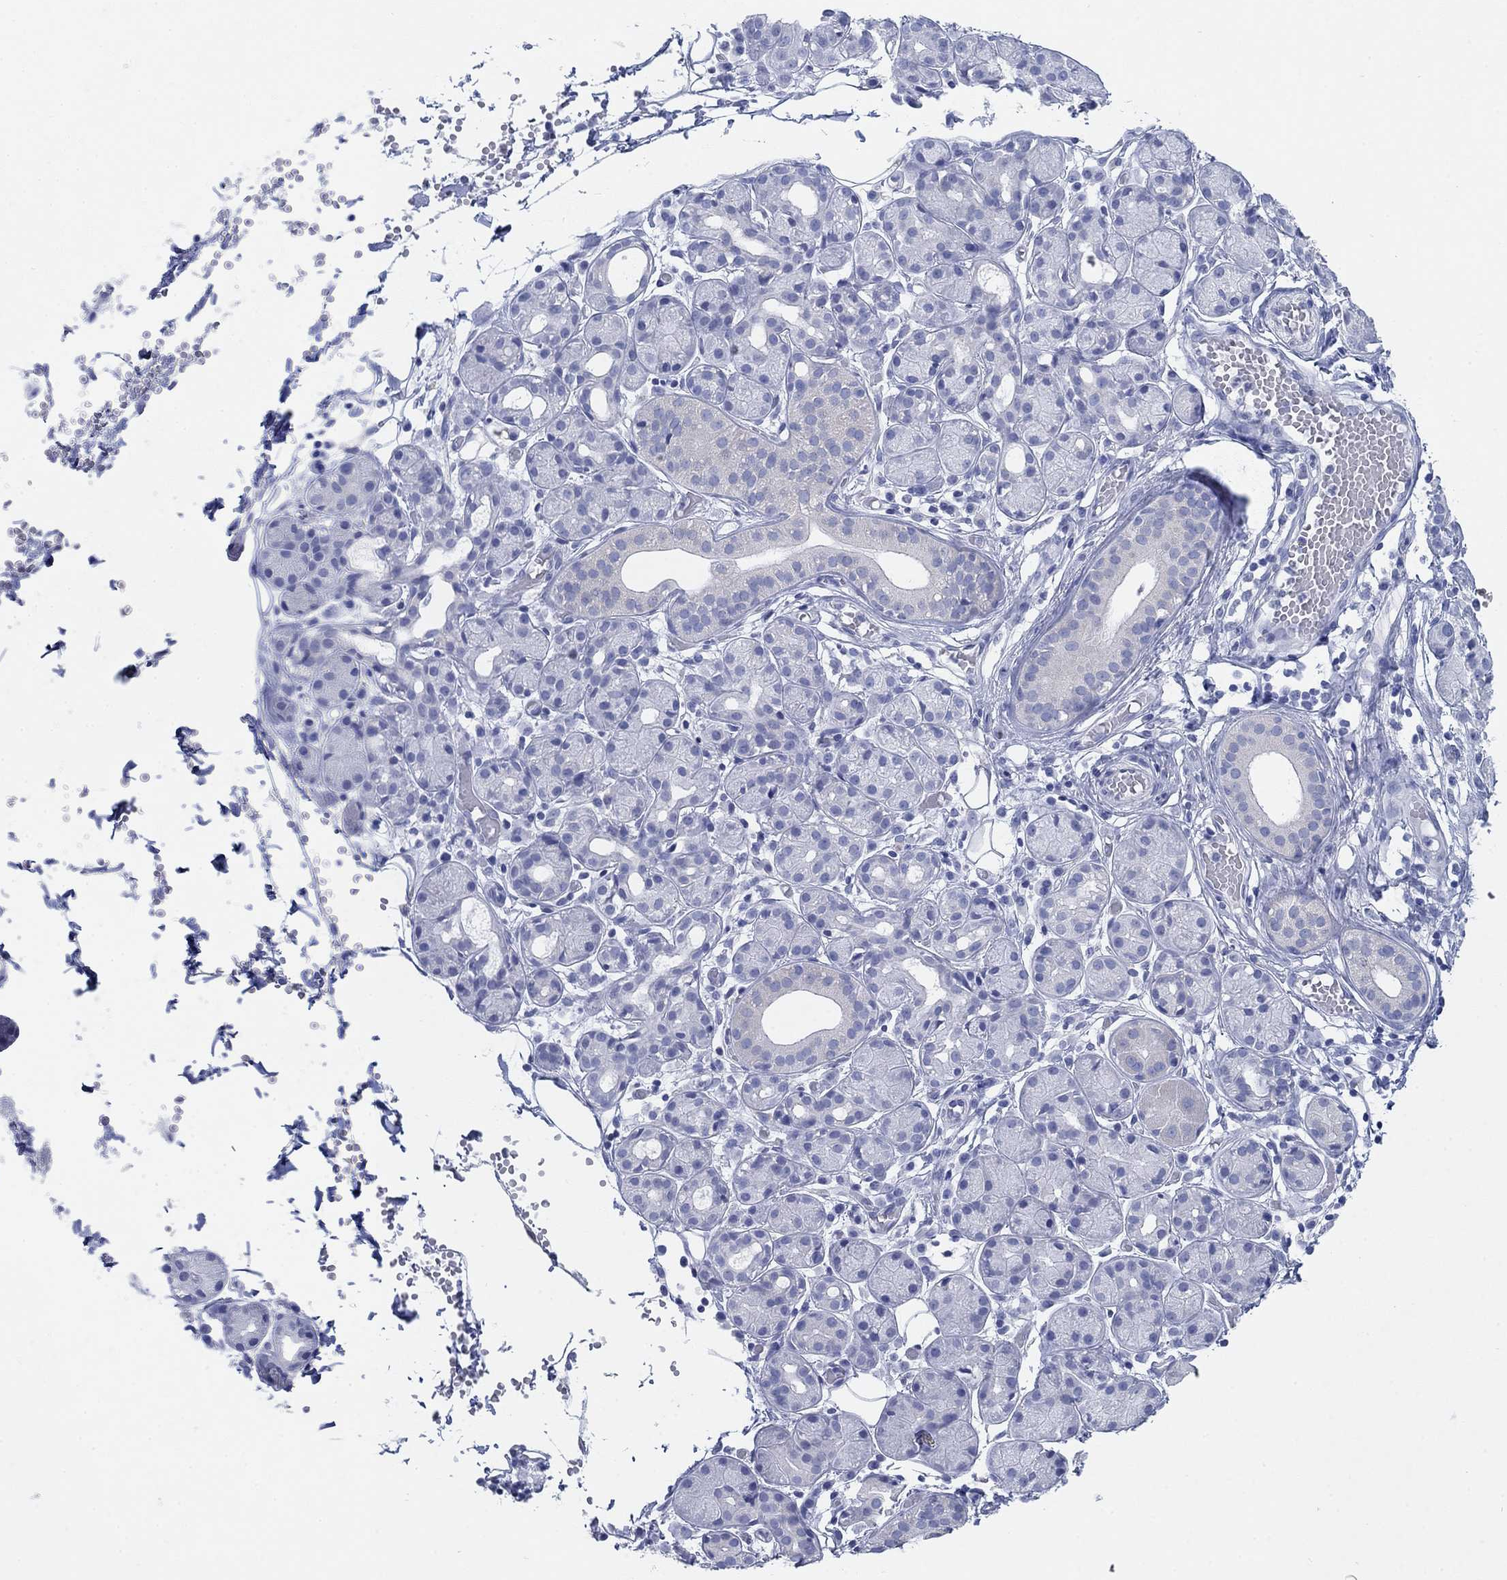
{"staining": {"intensity": "negative", "quantity": "none", "location": "none"}, "tissue": "salivary gland", "cell_type": "Glandular cells", "image_type": "normal", "snomed": [{"axis": "morphology", "description": "Normal tissue, NOS"}, {"axis": "topography", "description": "Salivary gland"}, {"axis": "topography", "description": "Peripheral nerve tissue"}], "caption": "Immunohistochemical staining of normal salivary gland exhibits no significant positivity in glandular cells. The staining was performed using DAB (3,3'-diaminobenzidine) to visualize the protein expression in brown, while the nuclei were stained in blue with hematoxylin (Magnification: 20x).", "gene": "SCCPDH", "patient": {"sex": "male", "age": 71}}